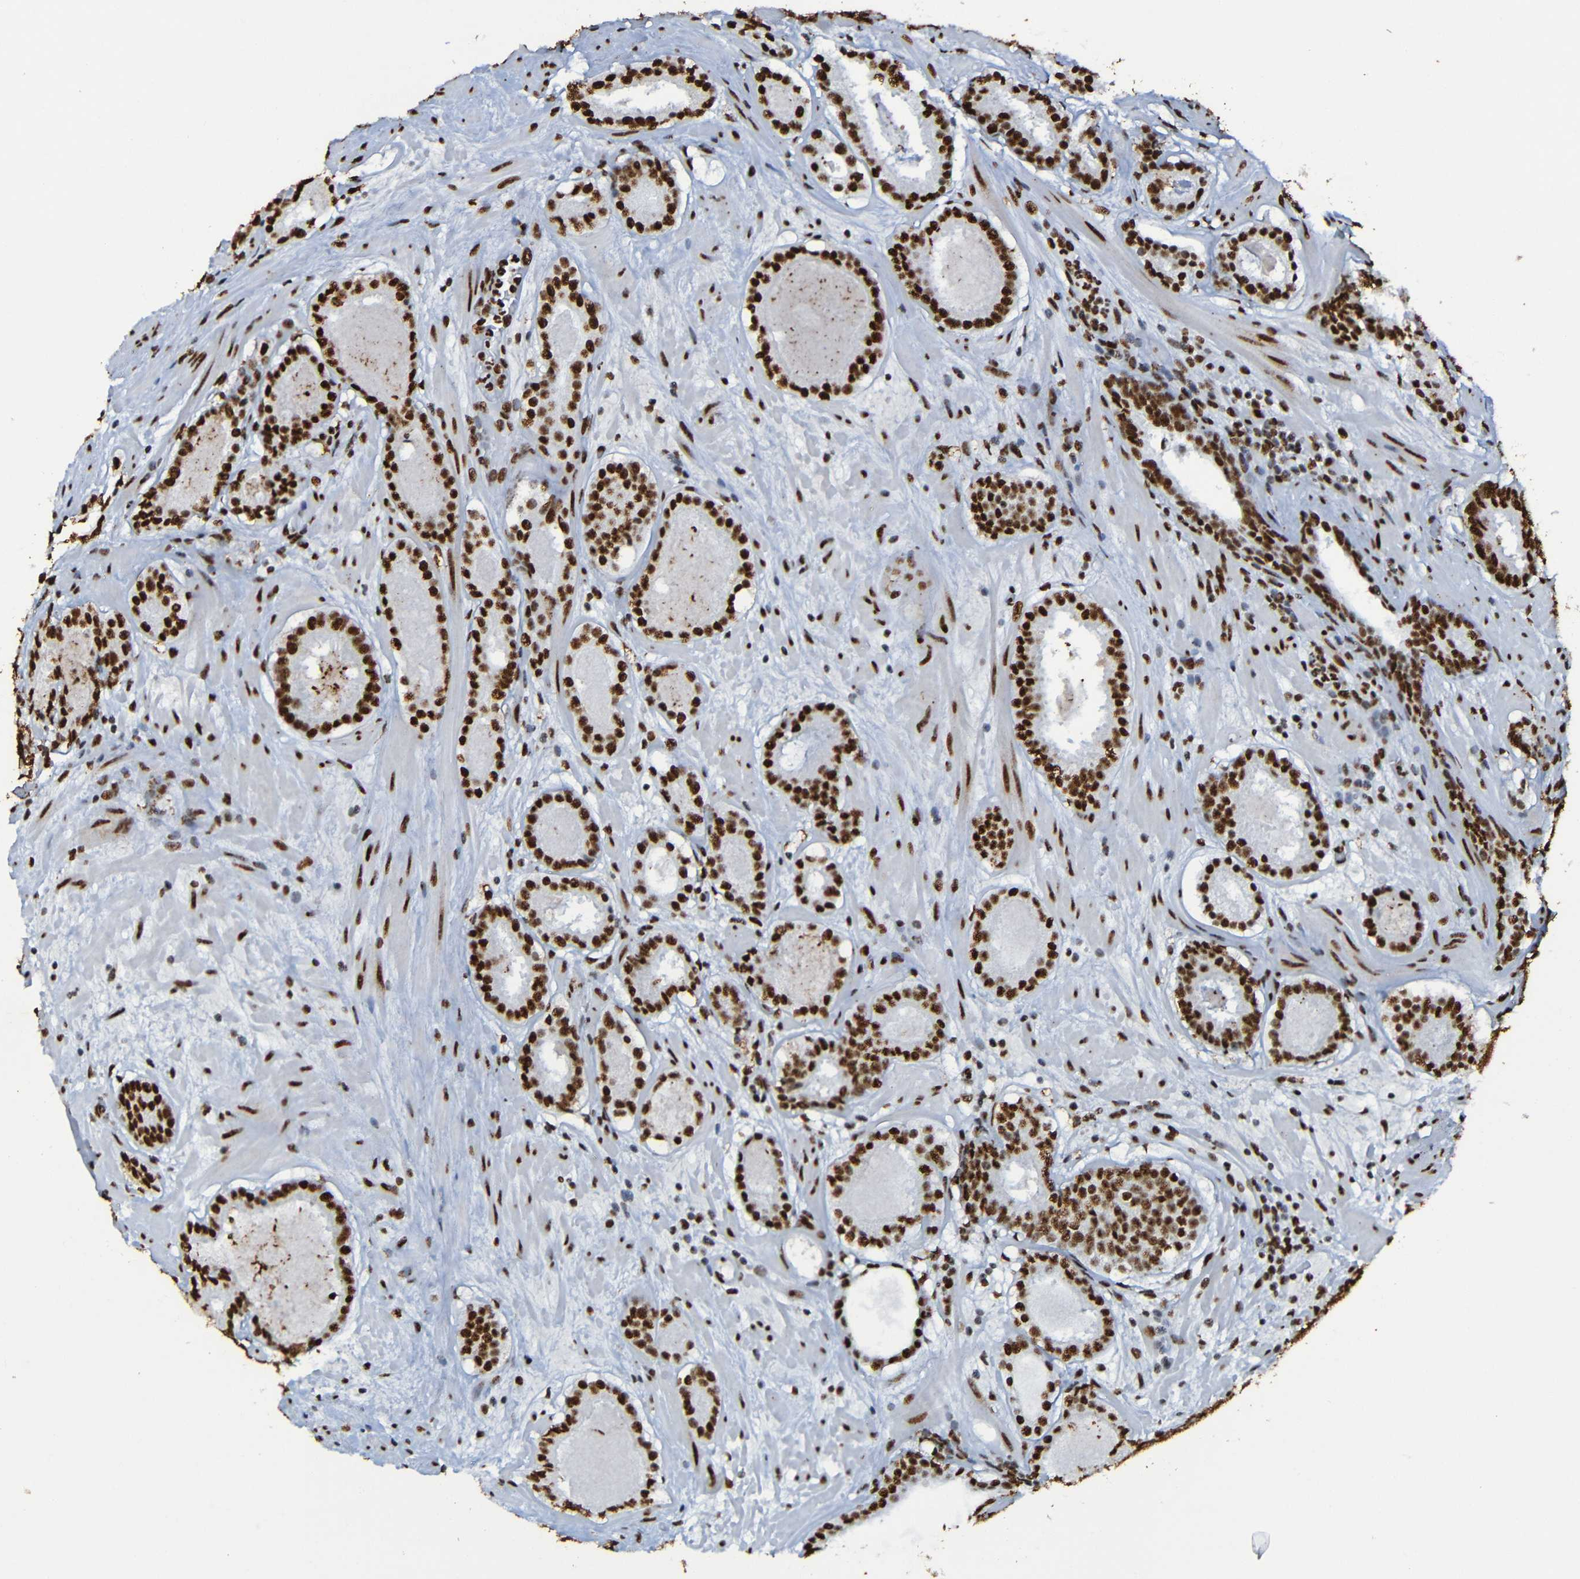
{"staining": {"intensity": "strong", "quantity": ">75%", "location": "nuclear"}, "tissue": "prostate cancer", "cell_type": "Tumor cells", "image_type": "cancer", "snomed": [{"axis": "morphology", "description": "Adenocarcinoma, Low grade"}, {"axis": "topography", "description": "Prostate"}], "caption": "This is an image of immunohistochemistry staining of low-grade adenocarcinoma (prostate), which shows strong staining in the nuclear of tumor cells.", "gene": "SRSF3", "patient": {"sex": "male", "age": 69}}